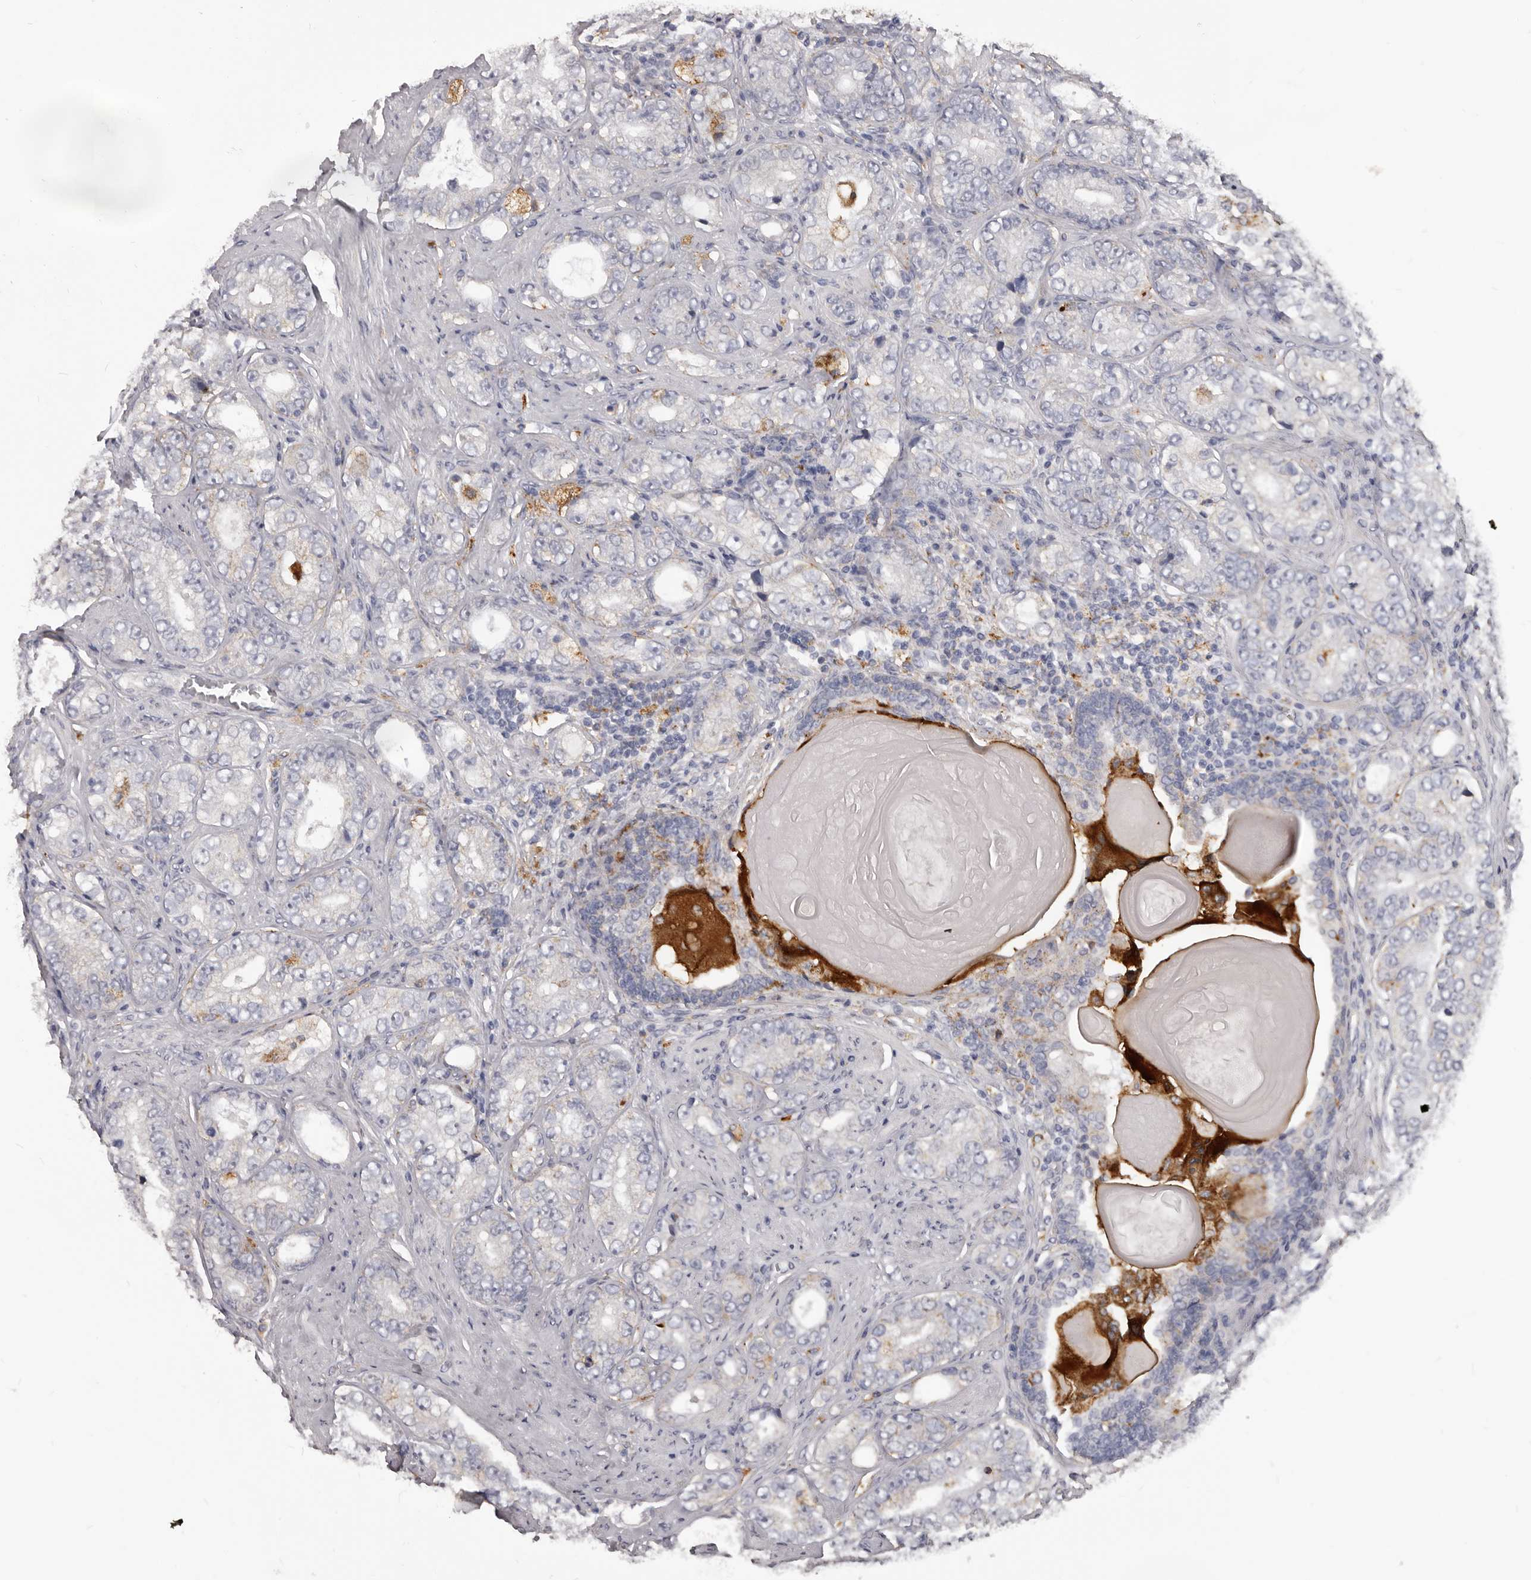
{"staining": {"intensity": "negative", "quantity": "none", "location": "none"}, "tissue": "prostate cancer", "cell_type": "Tumor cells", "image_type": "cancer", "snomed": [{"axis": "morphology", "description": "Adenocarcinoma, High grade"}, {"axis": "topography", "description": "Prostate"}], "caption": "A histopathology image of human prostate cancer is negative for staining in tumor cells.", "gene": "PI4K2A", "patient": {"sex": "male", "age": 56}}